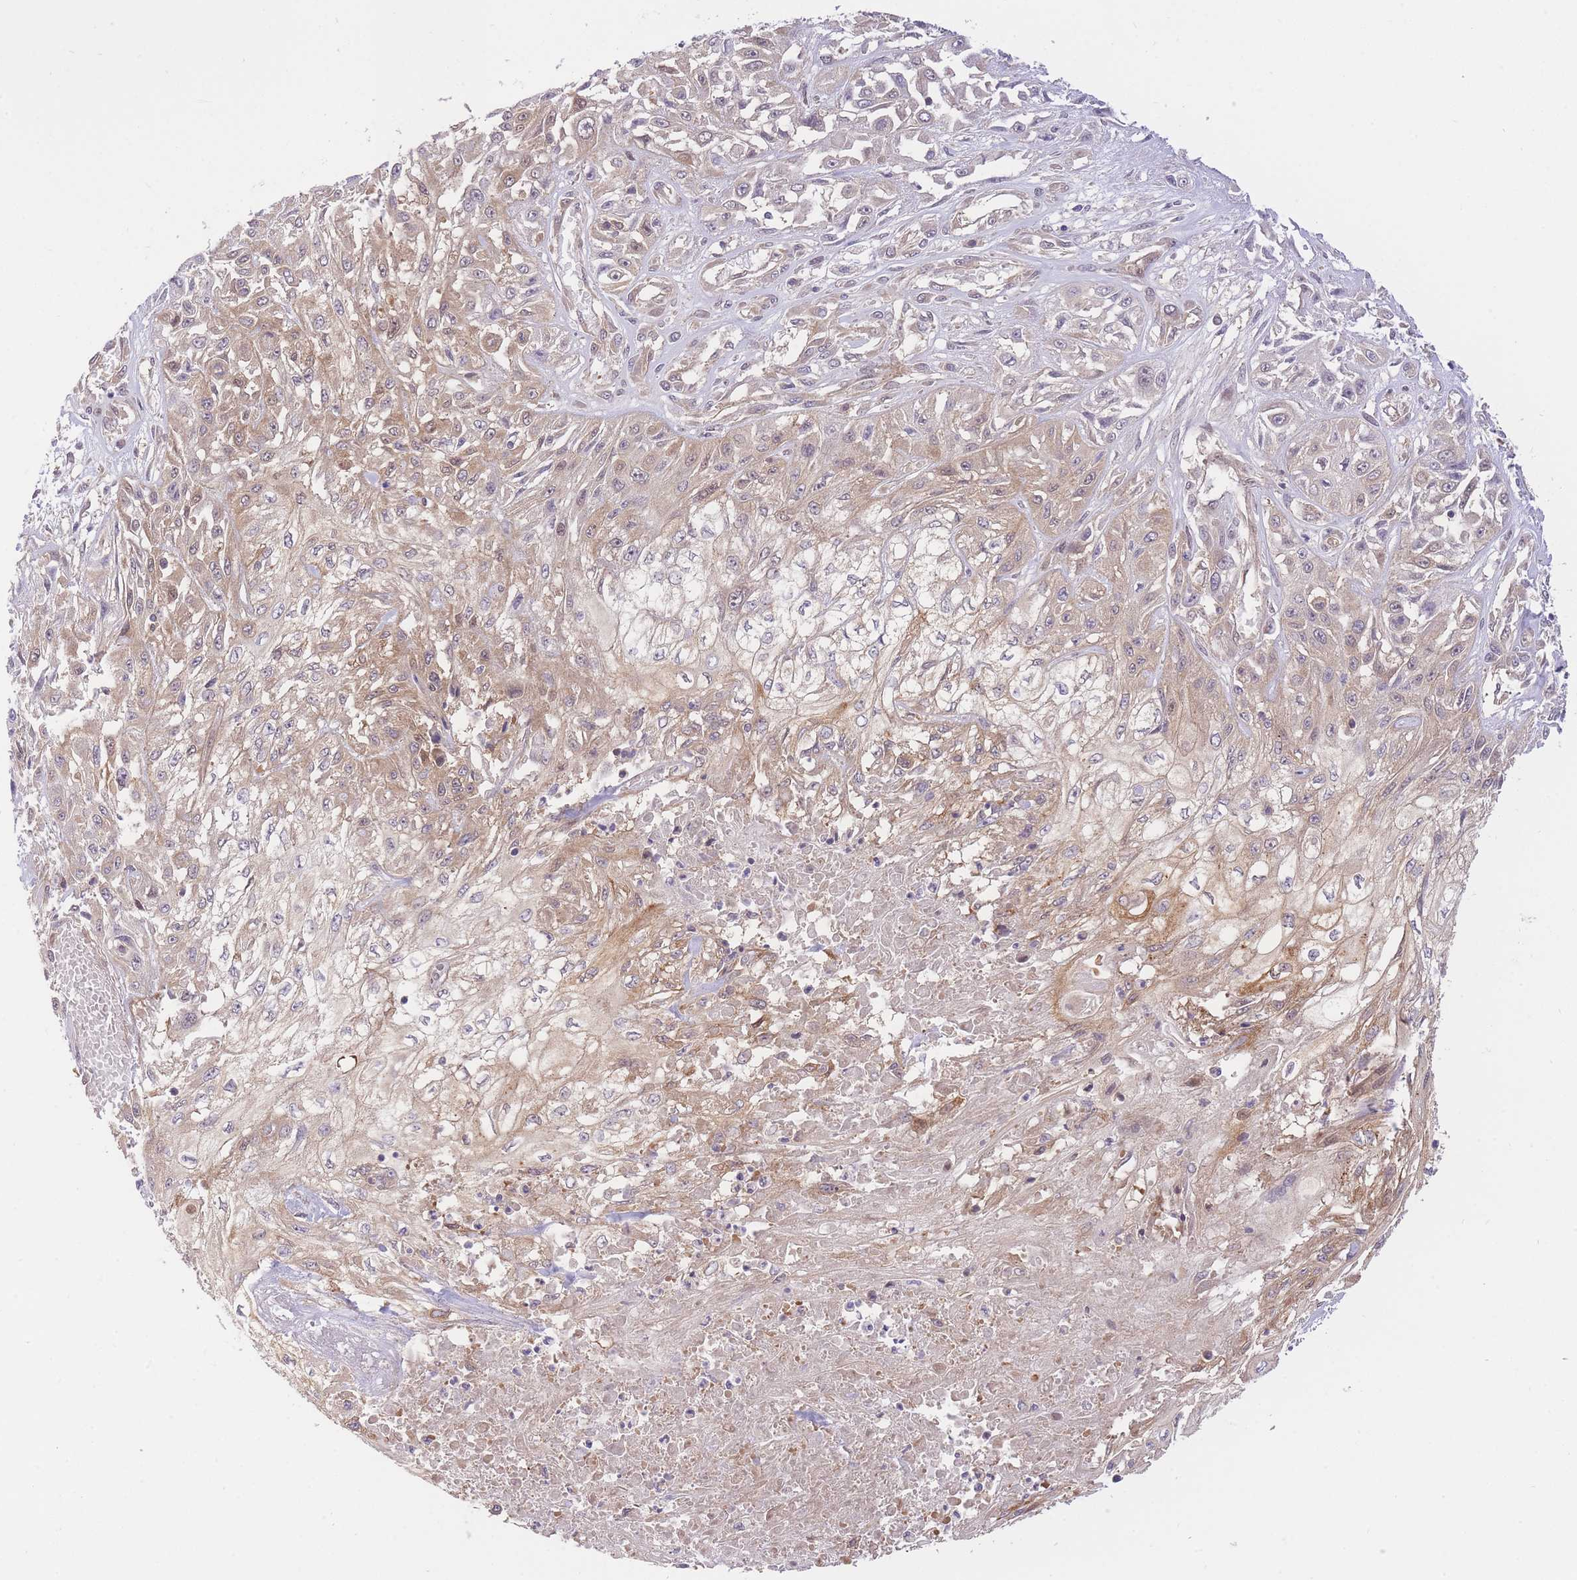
{"staining": {"intensity": "weak", "quantity": "25%-75%", "location": "cytoplasmic/membranous"}, "tissue": "skin cancer", "cell_type": "Tumor cells", "image_type": "cancer", "snomed": [{"axis": "morphology", "description": "Squamous cell carcinoma, NOS"}, {"axis": "morphology", "description": "Squamous cell carcinoma, metastatic, NOS"}, {"axis": "topography", "description": "Skin"}, {"axis": "topography", "description": "Lymph node"}], "caption": "Immunohistochemistry (IHC) micrograph of skin squamous cell carcinoma stained for a protein (brown), which reveals low levels of weak cytoplasmic/membranous positivity in about 25%-75% of tumor cells.", "gene": "PREP", "patient": {"sex": "male", "age": 75}}